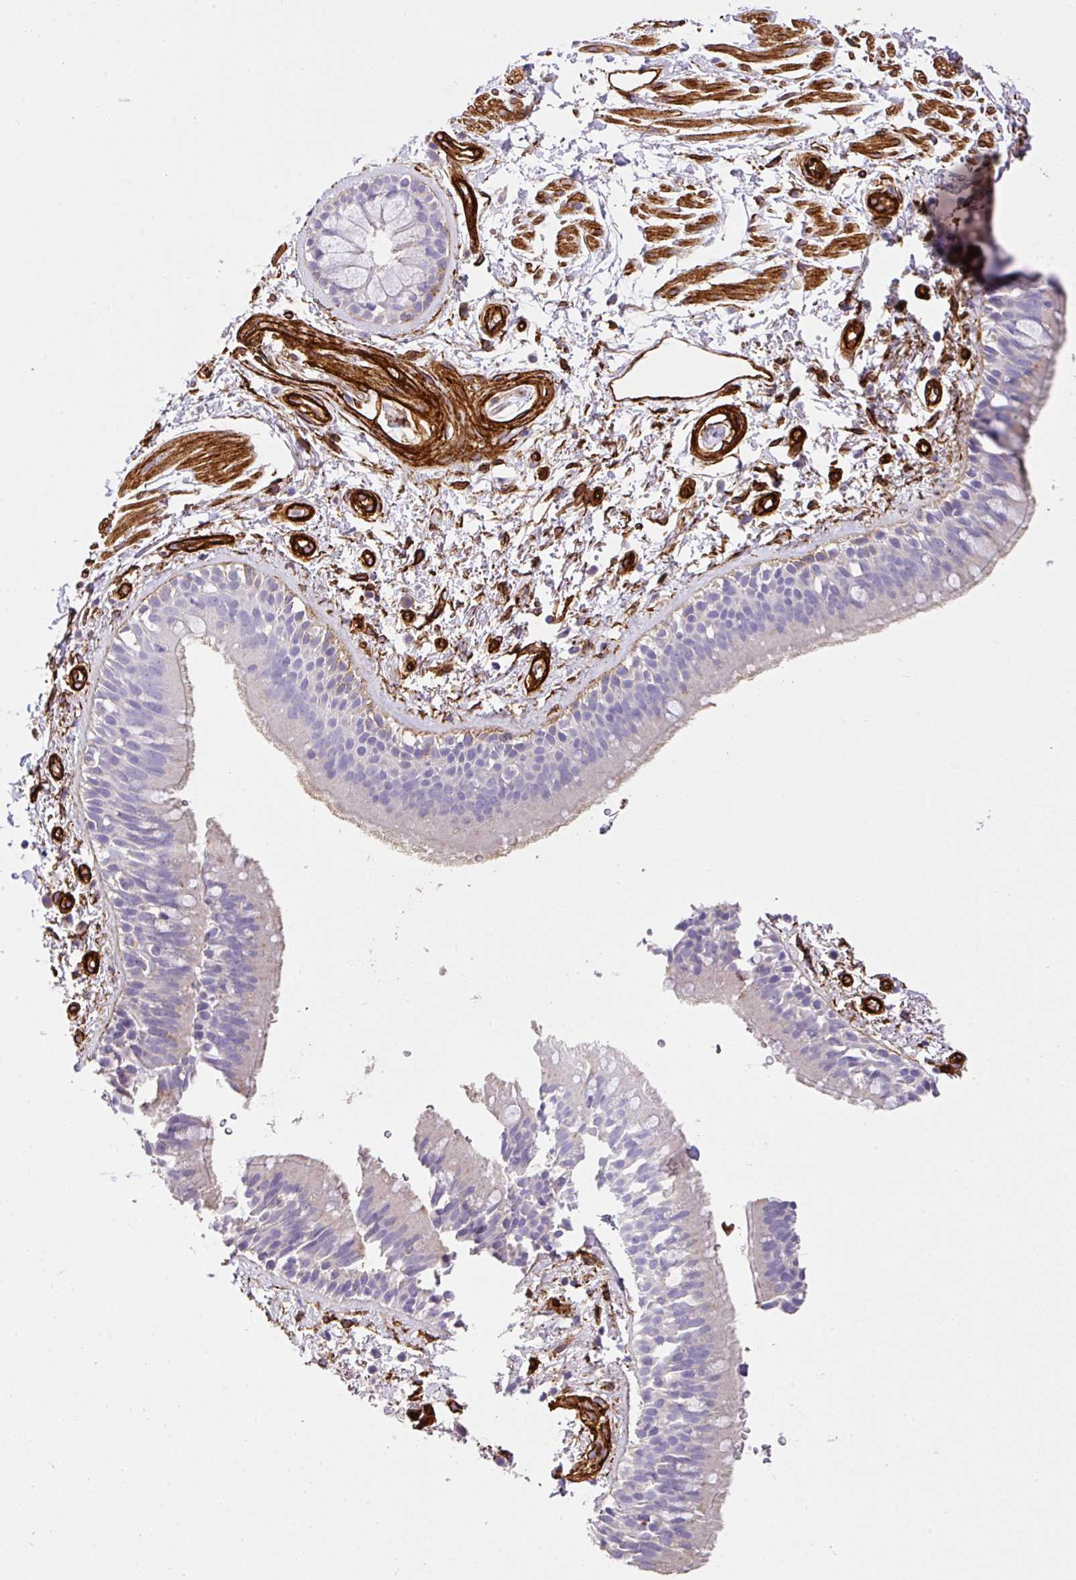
{"staining": {"intensity": "negative", "quantity": "none", "location": "none"}, "tissue": "bronchus", "cell_type": "Respiratory epithelial cells", "image_type": "normal", "snomed": [{"axis": "morphology", "description": "Normal tissue, NOS"}, {"axis": "morphology", "description": "Squamous cell carcinoma, NOS"}, {"axis": "topography", "description": "Bronchus"}, {"axis": "topography", "description": "Lung"}], "caption": "Bronchus stained for a protein using immunohistochemistry (IHC) displays no positivity respiratory epithelial cells.", "gene": "SLC25A17", "patient": {"sex": "female", "age": 70}}